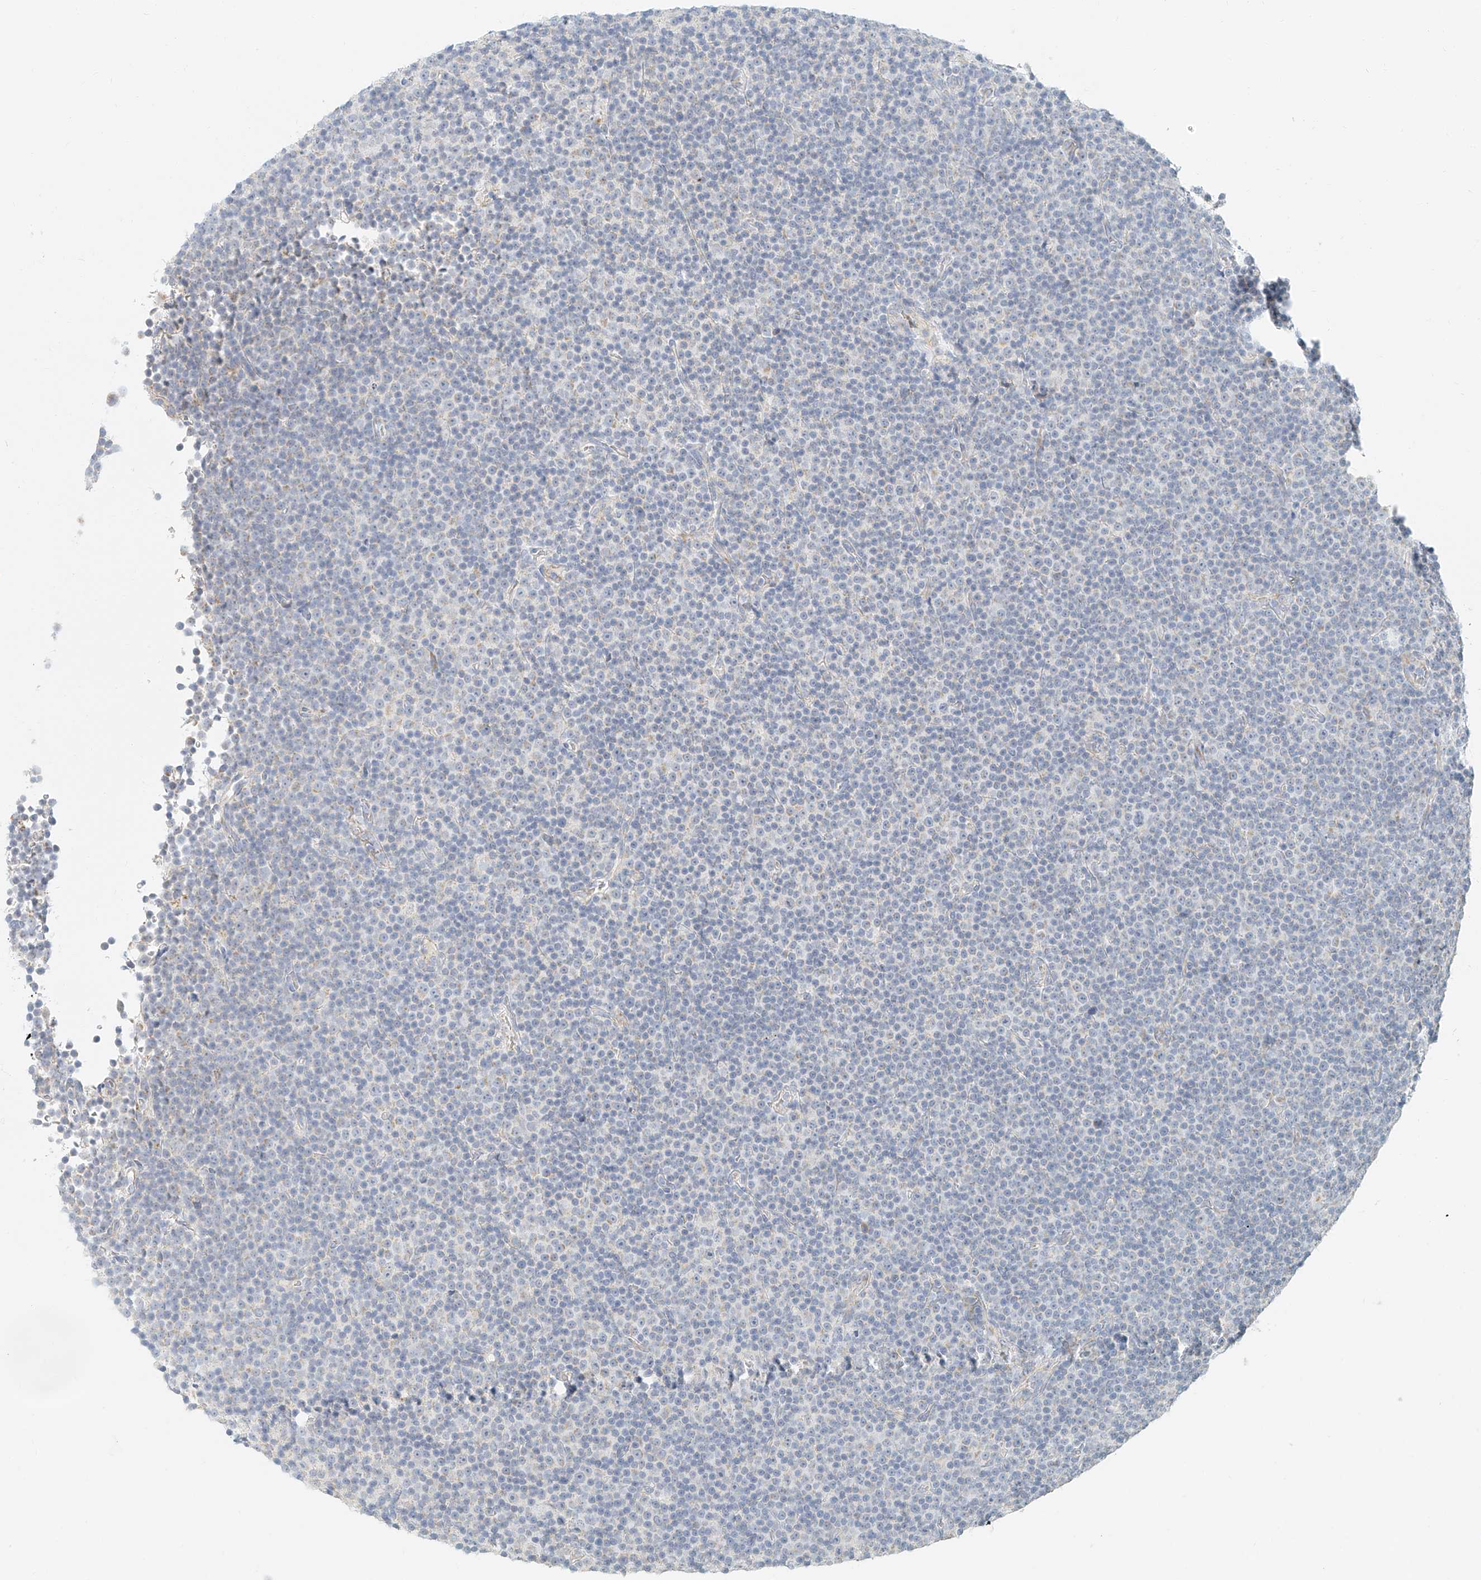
{"staining": {"intensity": "negative", "quantity": "none", "location": "none"}, "tissue": "lymphoma", "cell_type": "Tumor cells", "image_type": "cancer", "snomed": [{"axis": "morphology", "description": "Malignant lymphoma, non-Hodgkin's type, Low grade"}, {"axis": "topography", "description": "Lymph node"}], "caption": "This is a micrograph of IHC staining of malignant lymphoma, non-Hodgkin's type (low-grade), which shows no staining in tumor cells.", "gene": "CXorf58", "patient": {"sex": "female", "age": 67}}